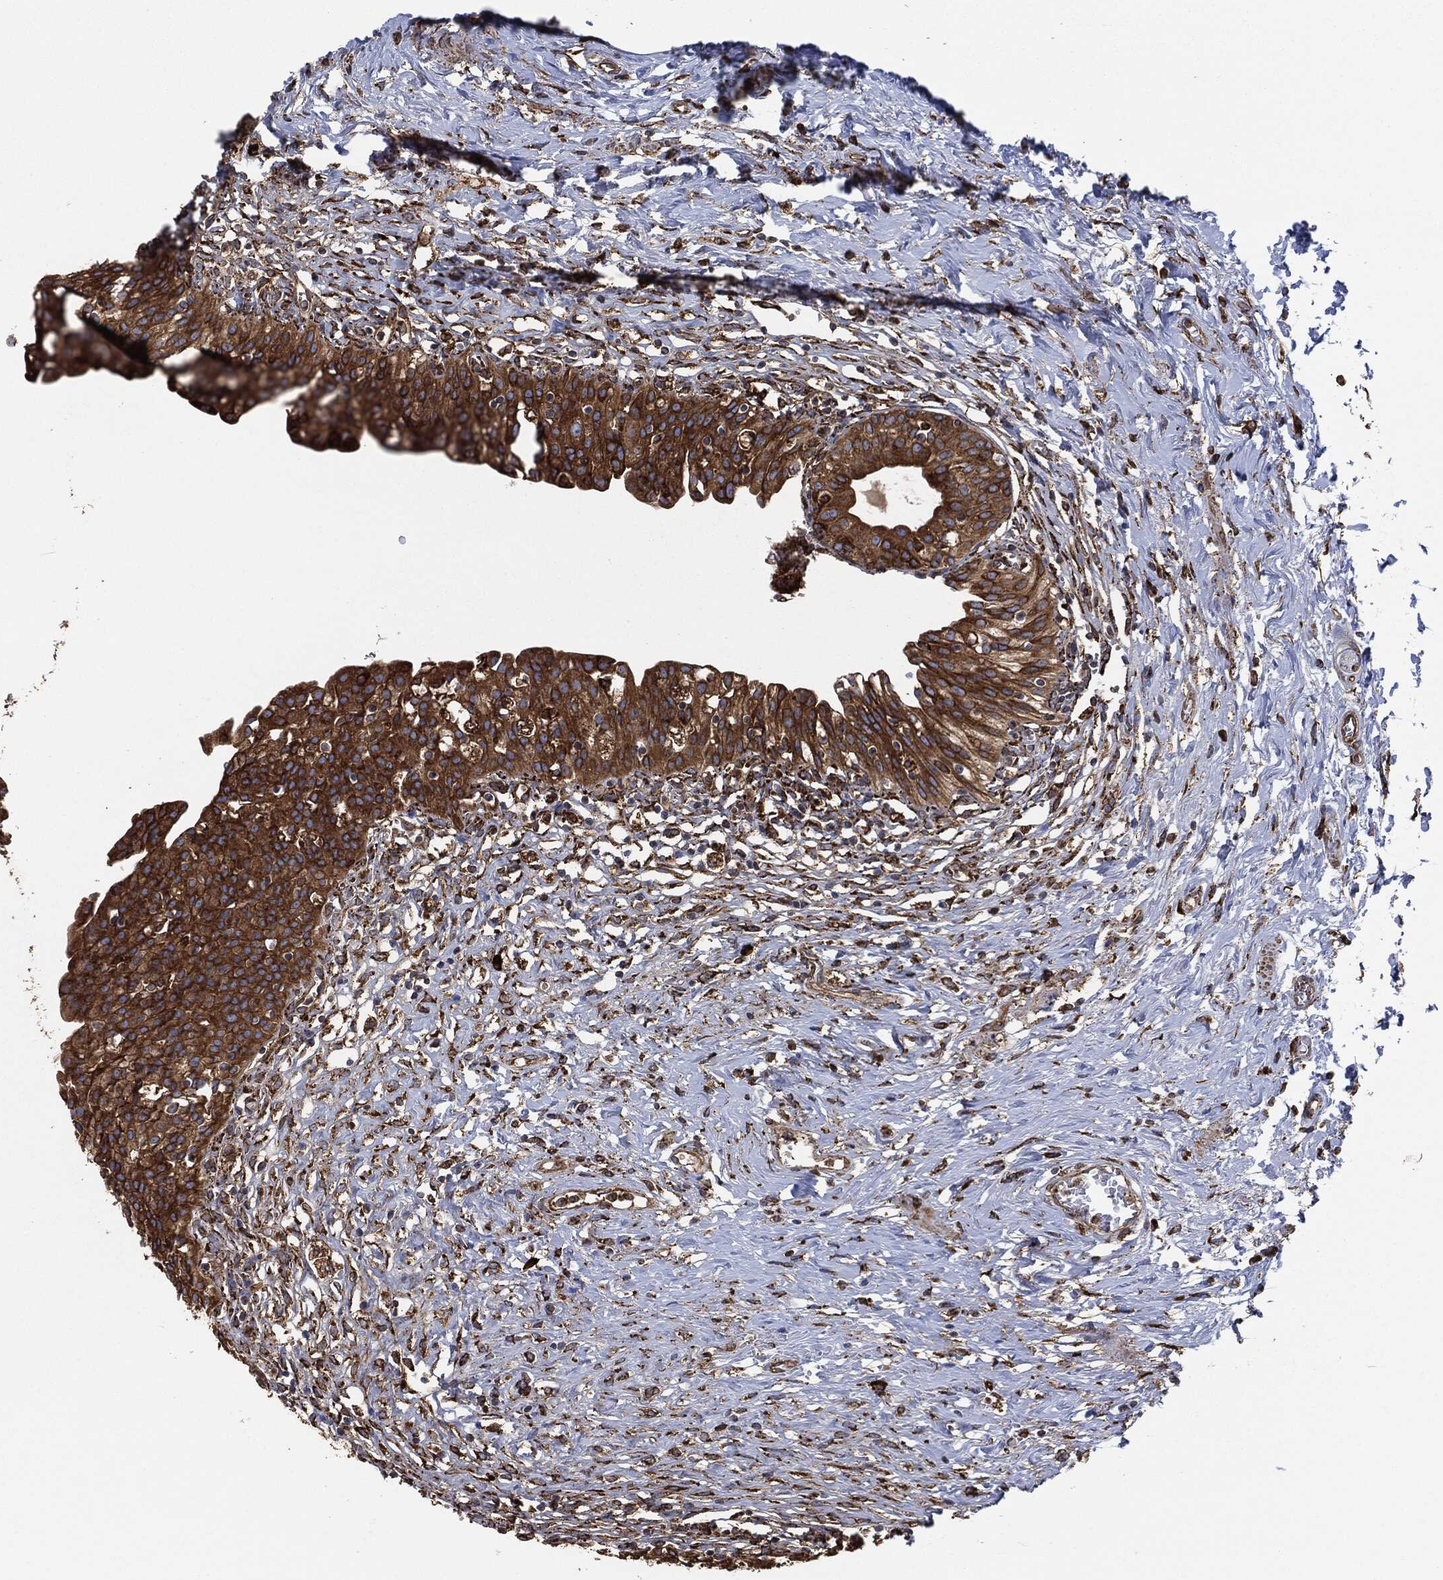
{"staining": {"intensity": "moderate", "quantity": ">75%", "location": "cytoplasmic/membranous"}, "tissue": "urinary bladder", "cell_type": "Urothelial cells", "image_type": "normal", "snomed": [{"axis": "morphology", "description": "Normal tissue, NOS"}, {"axis": "topography", "description": "Urinary bladder"}], "caption": "IHC histopathology image of normal human urinary bladder stained for a protein (brown), which exhibits medium levels of moderate cytoplasmic/membranous expression in about >75% of urothelial cells.", "gene": "AMFR", "patient": {"sex": "male", "age": 76}}